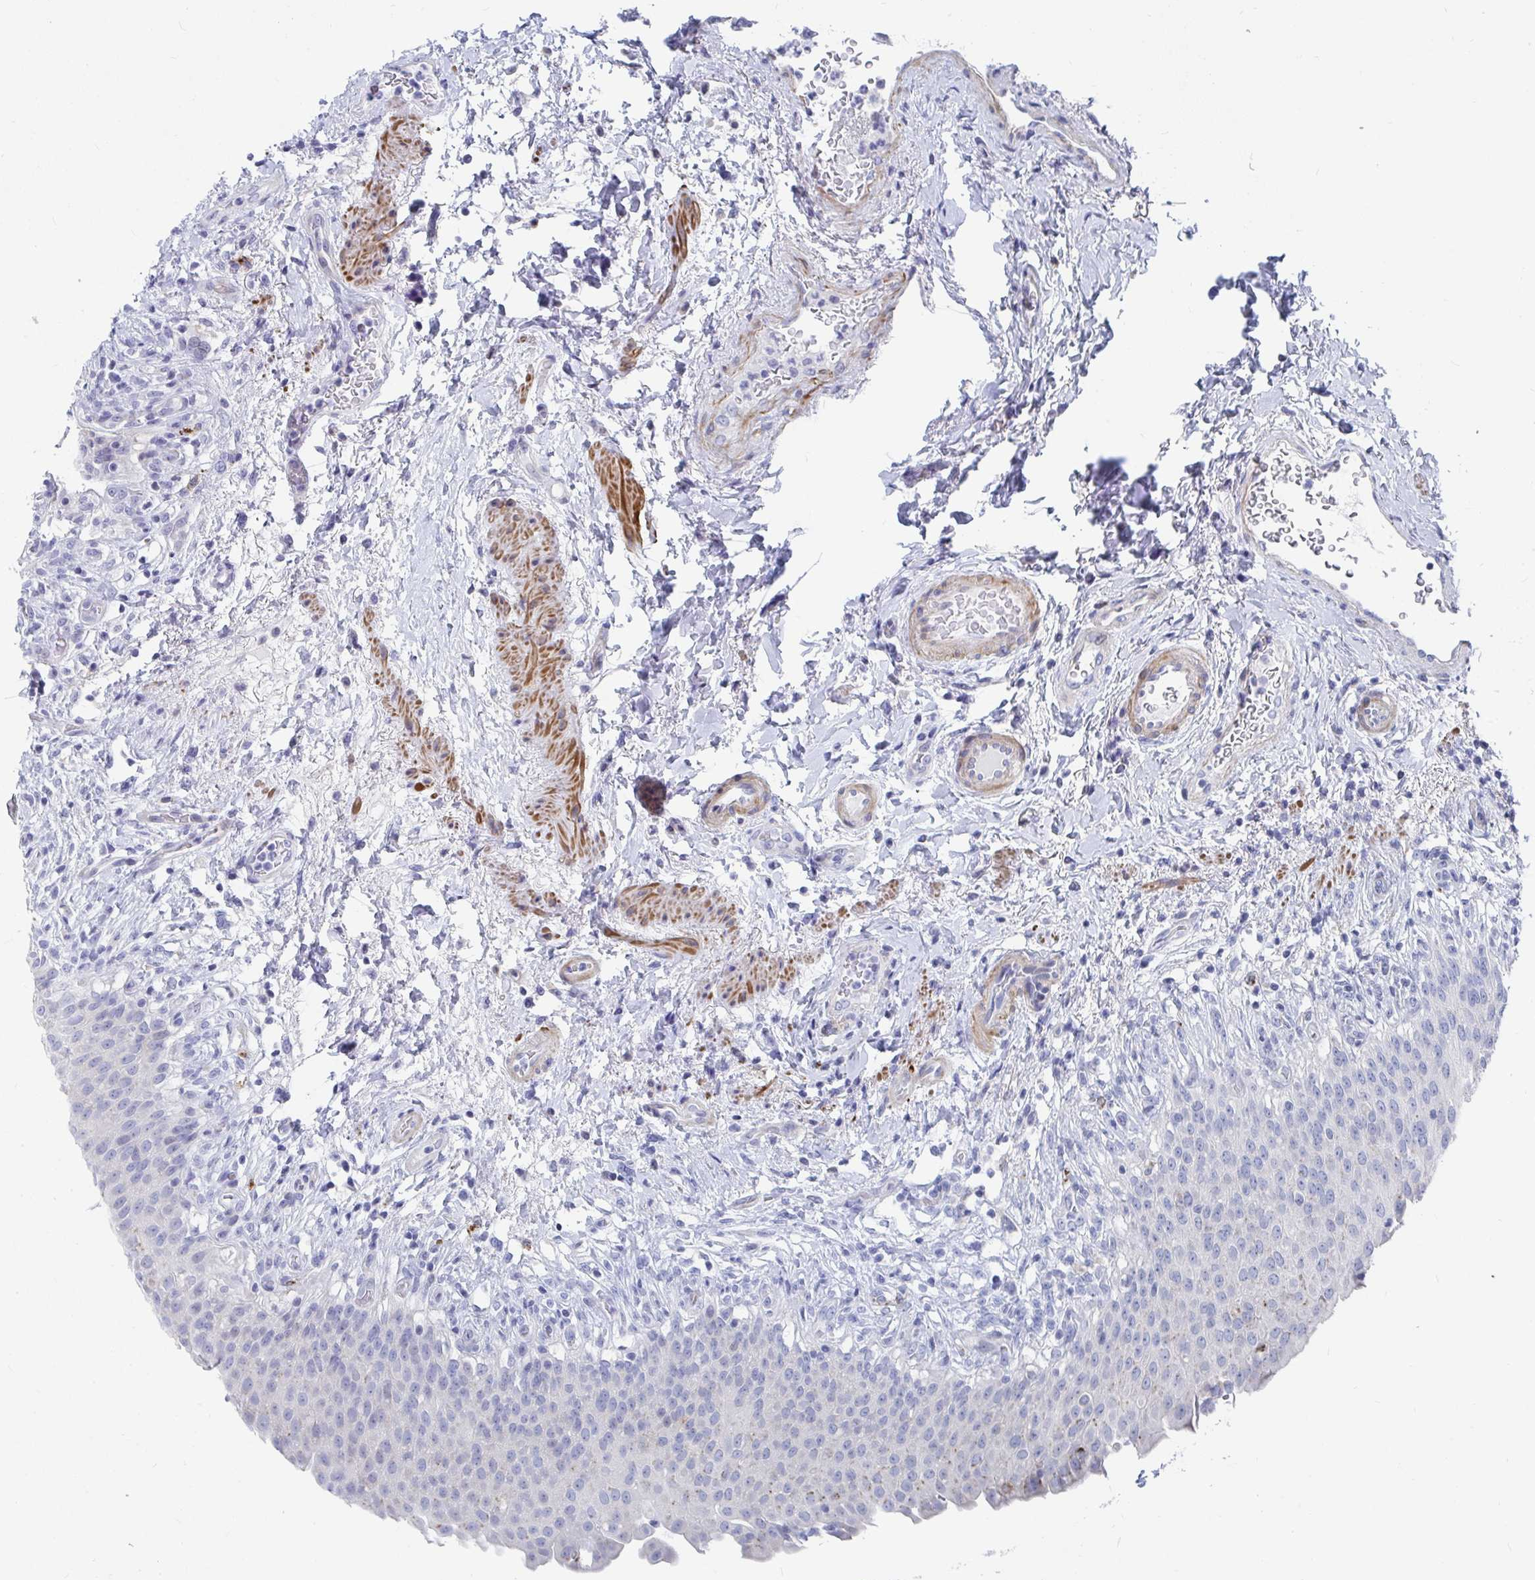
{"staining": {"intensity": "negative", "quantity": "none", "location": "none"}, "tissue": "urinary bladder", "cell_type": "Urothelial cells", "image_type": "normal", "snomed": [{"axis": "morphology", "description": "Normal tissue, NOS"}, {"axis": "topography", "description": "Urinary bladder"}, {"axis": "topography", "description": "Peripheral nerve tissue"}], "caption": "This is an immunohistochemistry (IHC) image of benign human urinary bladder. There is no staining in urothelial cells.", "gene": "ZFP82", "patient": {"sex": "female", "age": 60}}